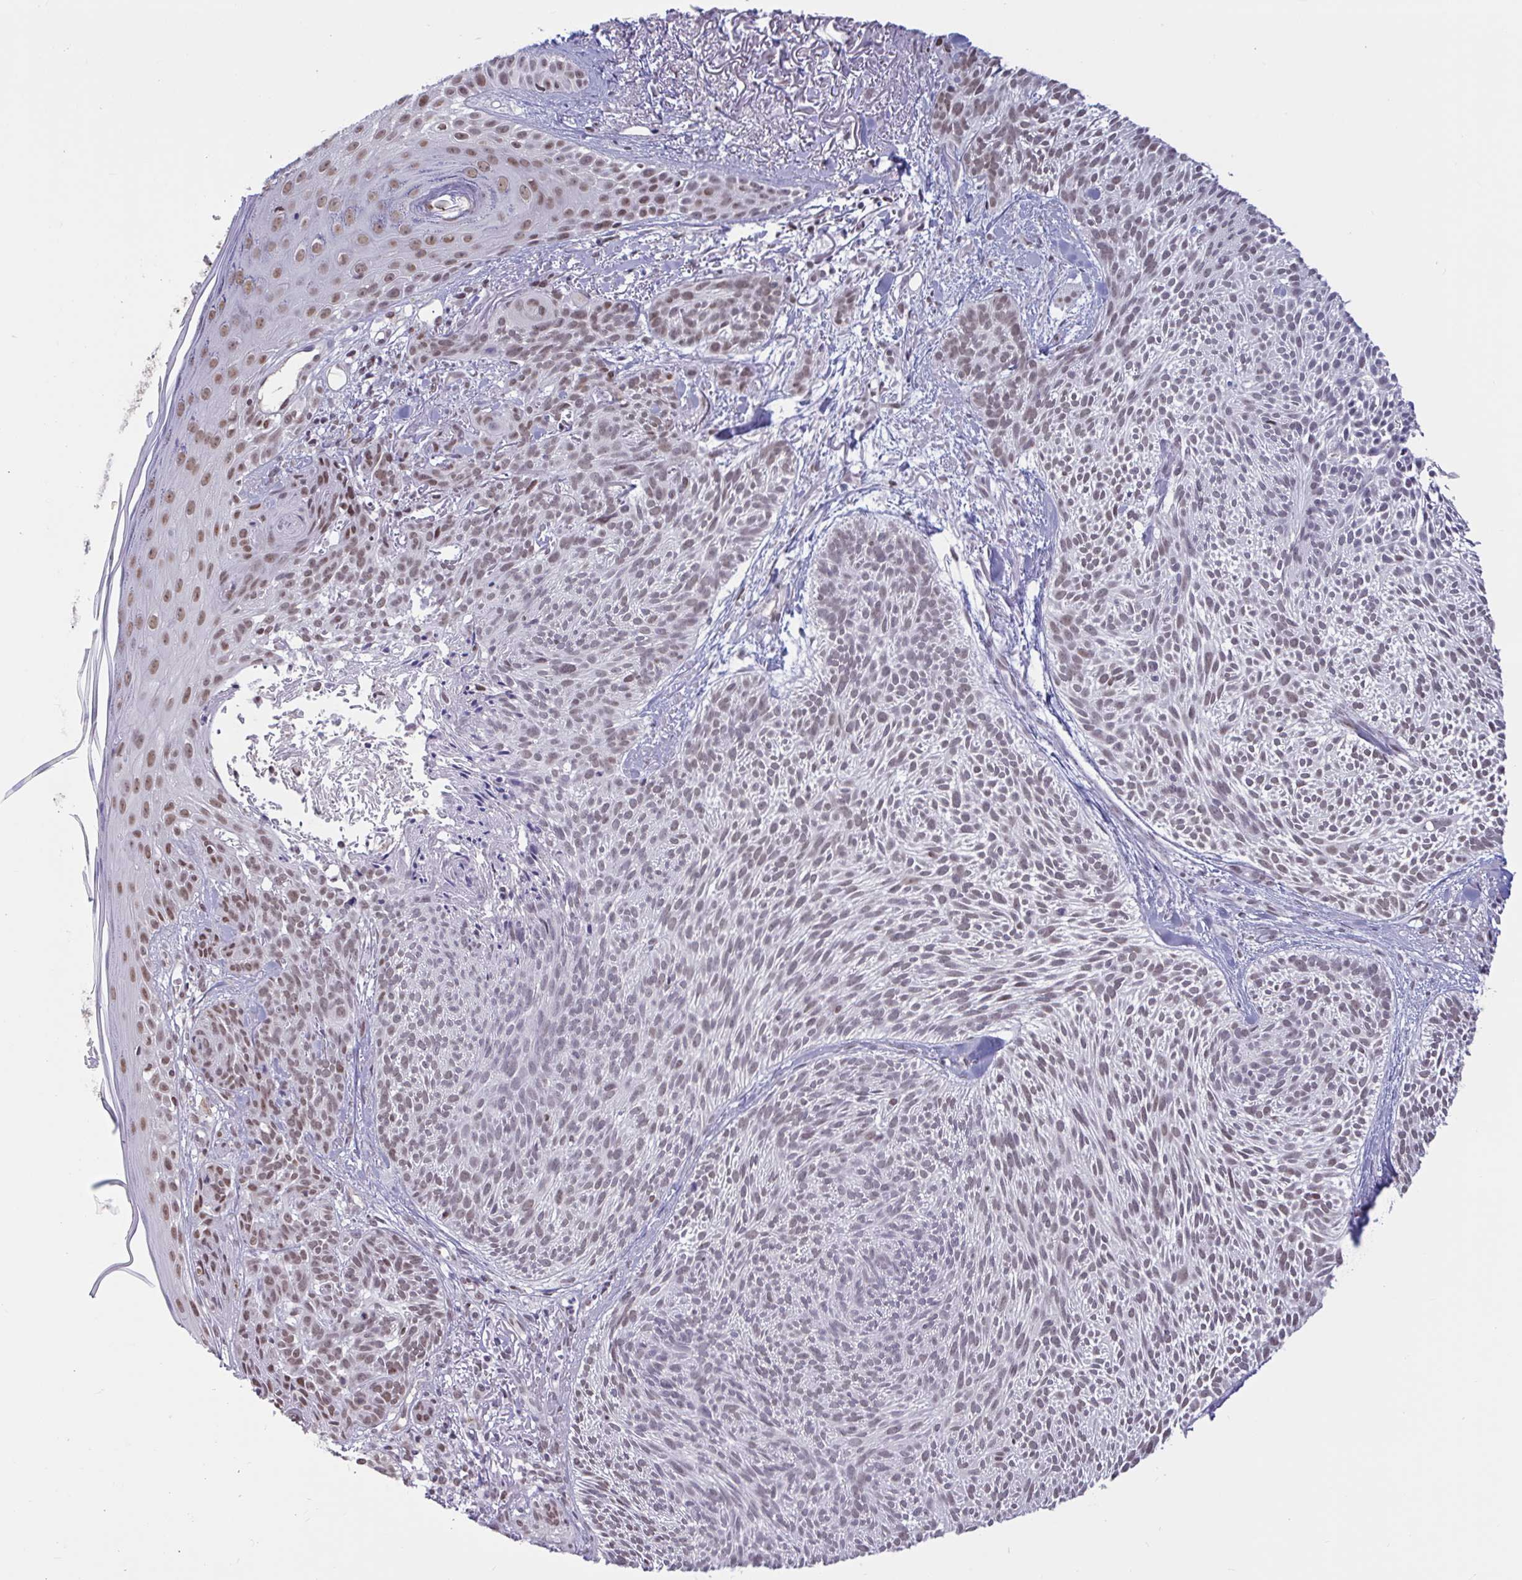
{"staining": {"intensity": "weak", "quantity": "25%-75%", "location": "nuclear"}, "tissue": "skin cancer", "cell_type": "Tumor cells", "image_type": "cancer", "snomed": [{"axis": "morphology", "description": "Basal cell carcinoma"}, {"axis": "topography", "description": "Skin"}], "caption": "Immunohistochemical staining of skin cancer (basal cell carcinoma) exhibits low levels of weak nuclear protein expression in approximately 25%-75% of tumor cells.", "gene": "CBFA2T2", "patient": {"sex": "female", "age": 78}}